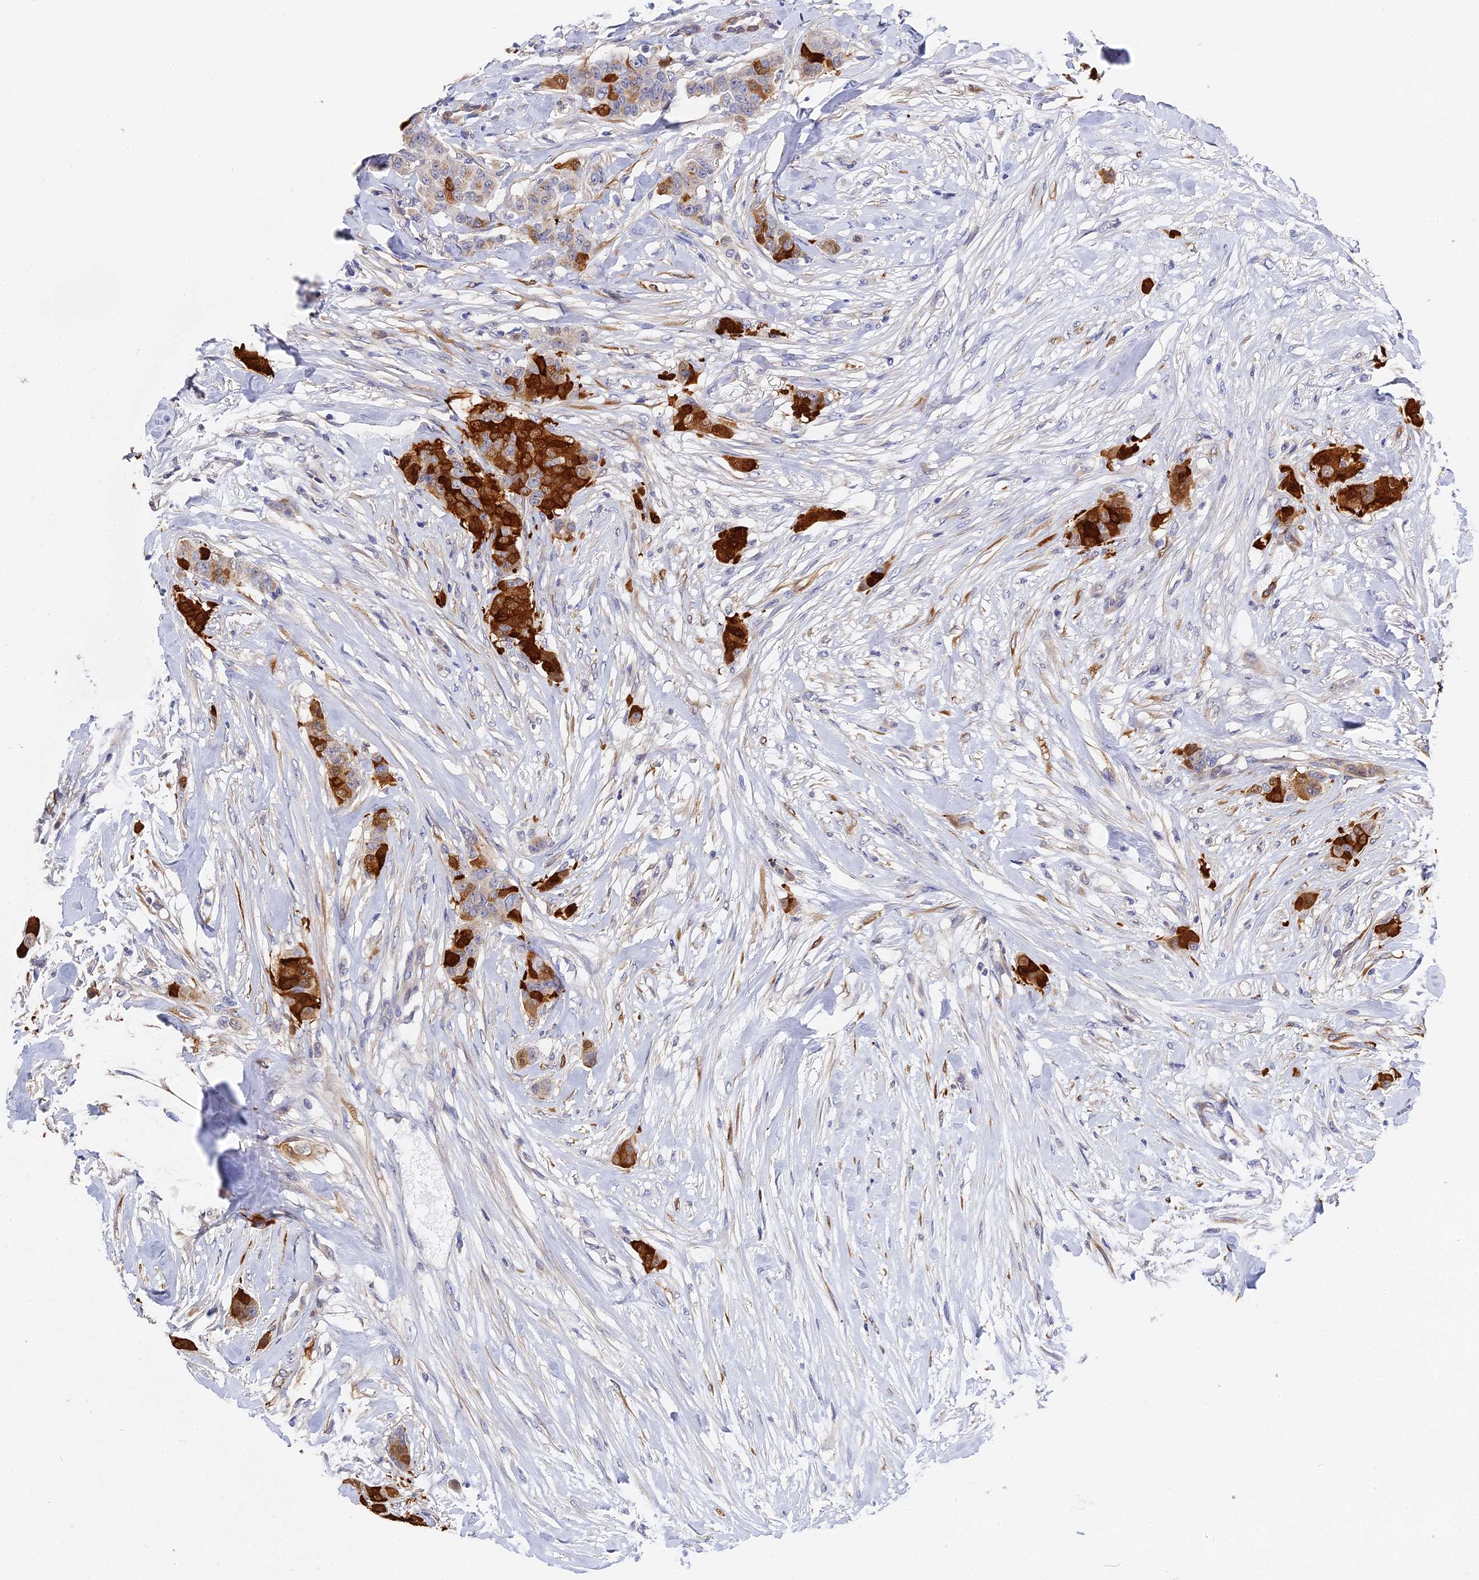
{"staining": {"intensity": "strong", "quantity": "25%-75%", "location": "cytoplasmic/membranous"}, "tissue": "breast cancer", "cell_type": "Tumor cells", "image_type": "cancer", "snomed": [{"axis": "morphology", "description": "Duct carcinoma"}, {"axis": "topography", "description": "Breast"}], "caption": "This image demonstrates breast infiltrating ductal carcinoma stained with immunohistochemistry to label a protein in brown. The cytoplasmic/membranous of tumor cells show strong positivity for the protein. Nuclei are counter-stained blue.", "gene": "CCDC113", "patient": {"sex": "female", "age": 40}}